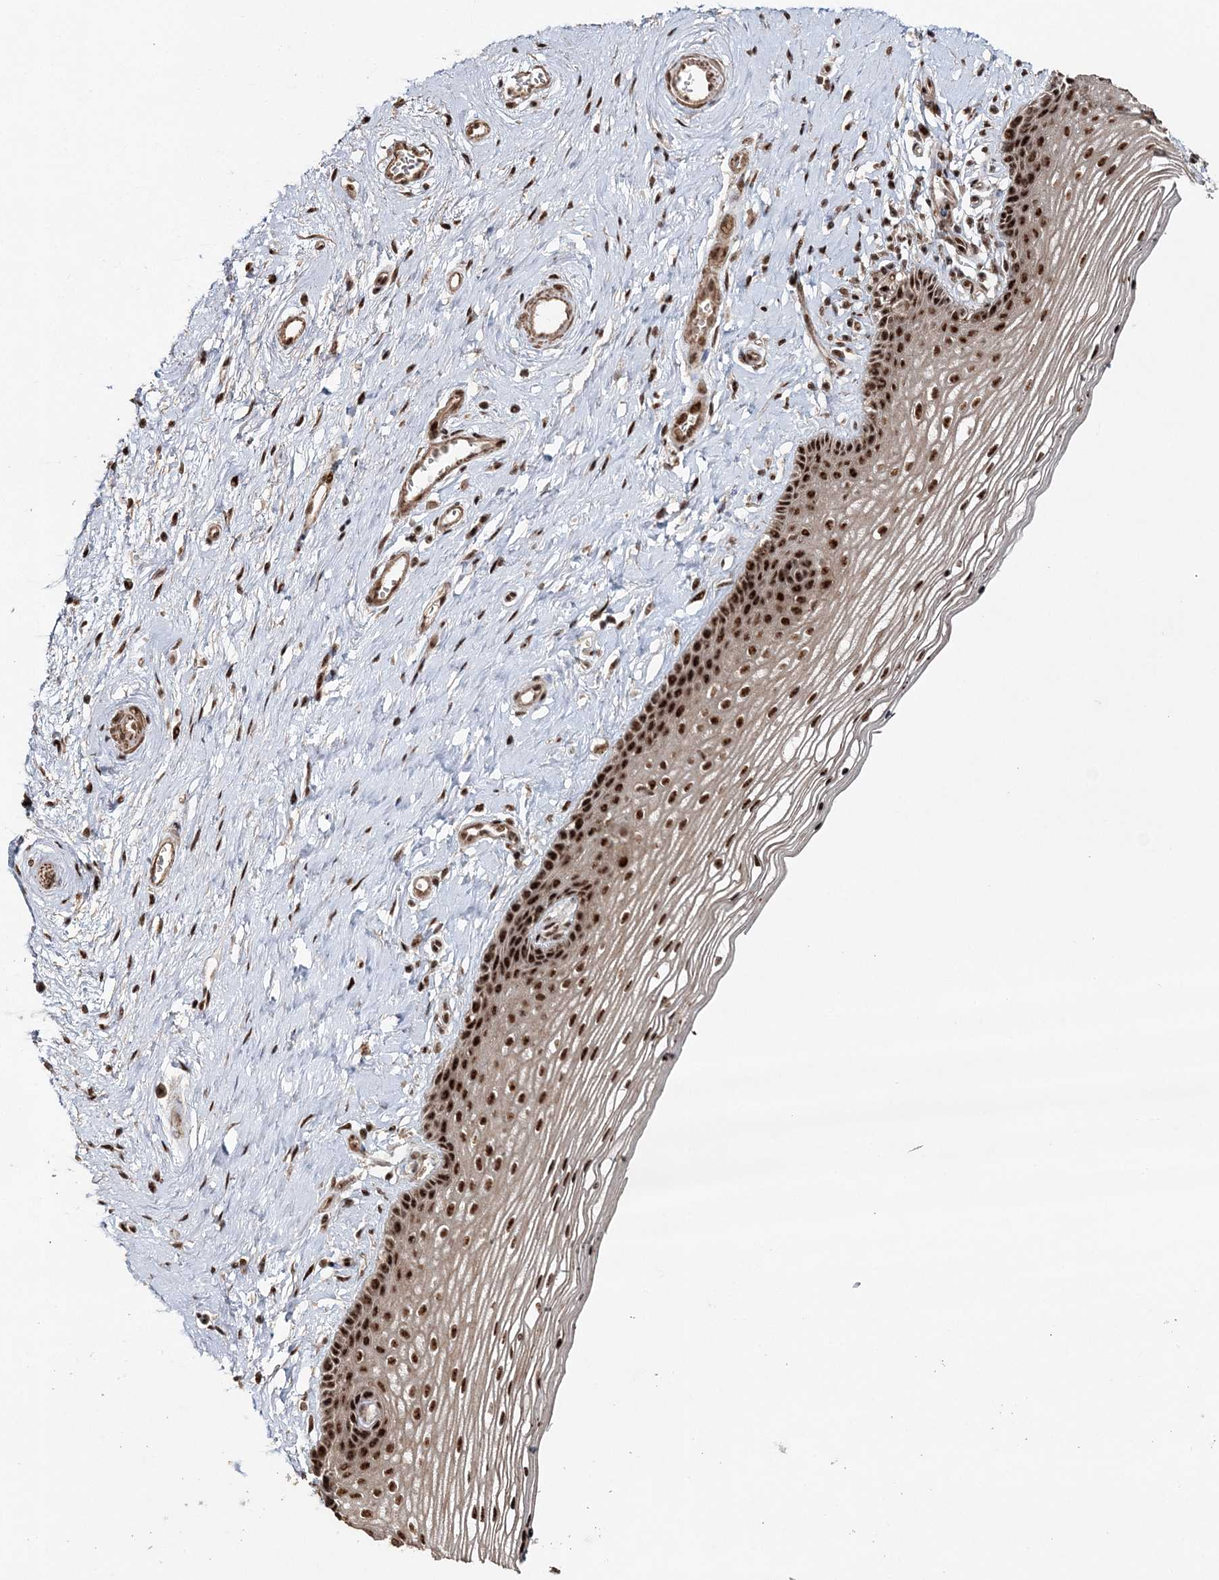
{"staining": {"intensity": "strong", "quantity": ">75%", "location": "nuclear"}, "tissue": "vagina", "cell_type": "Squamous epithelial cells", "image_type": "normal", "snomed": [{"axis": "morphology", "description": "Normal tissue, NOS"}, {"axis": "topography", "description": "Vagina"}], "caption": "IHC (DAB (3,3'-diaminobenzidine)) staining of normal human vagina demonstrates strong nuclear protein expression in approximately >75% of squamous epithelial cells. (IHC, brightfield microscopy, high magnification).", "gene": "EXOSC8", "patient": {"sex": "female", "age": 46}}